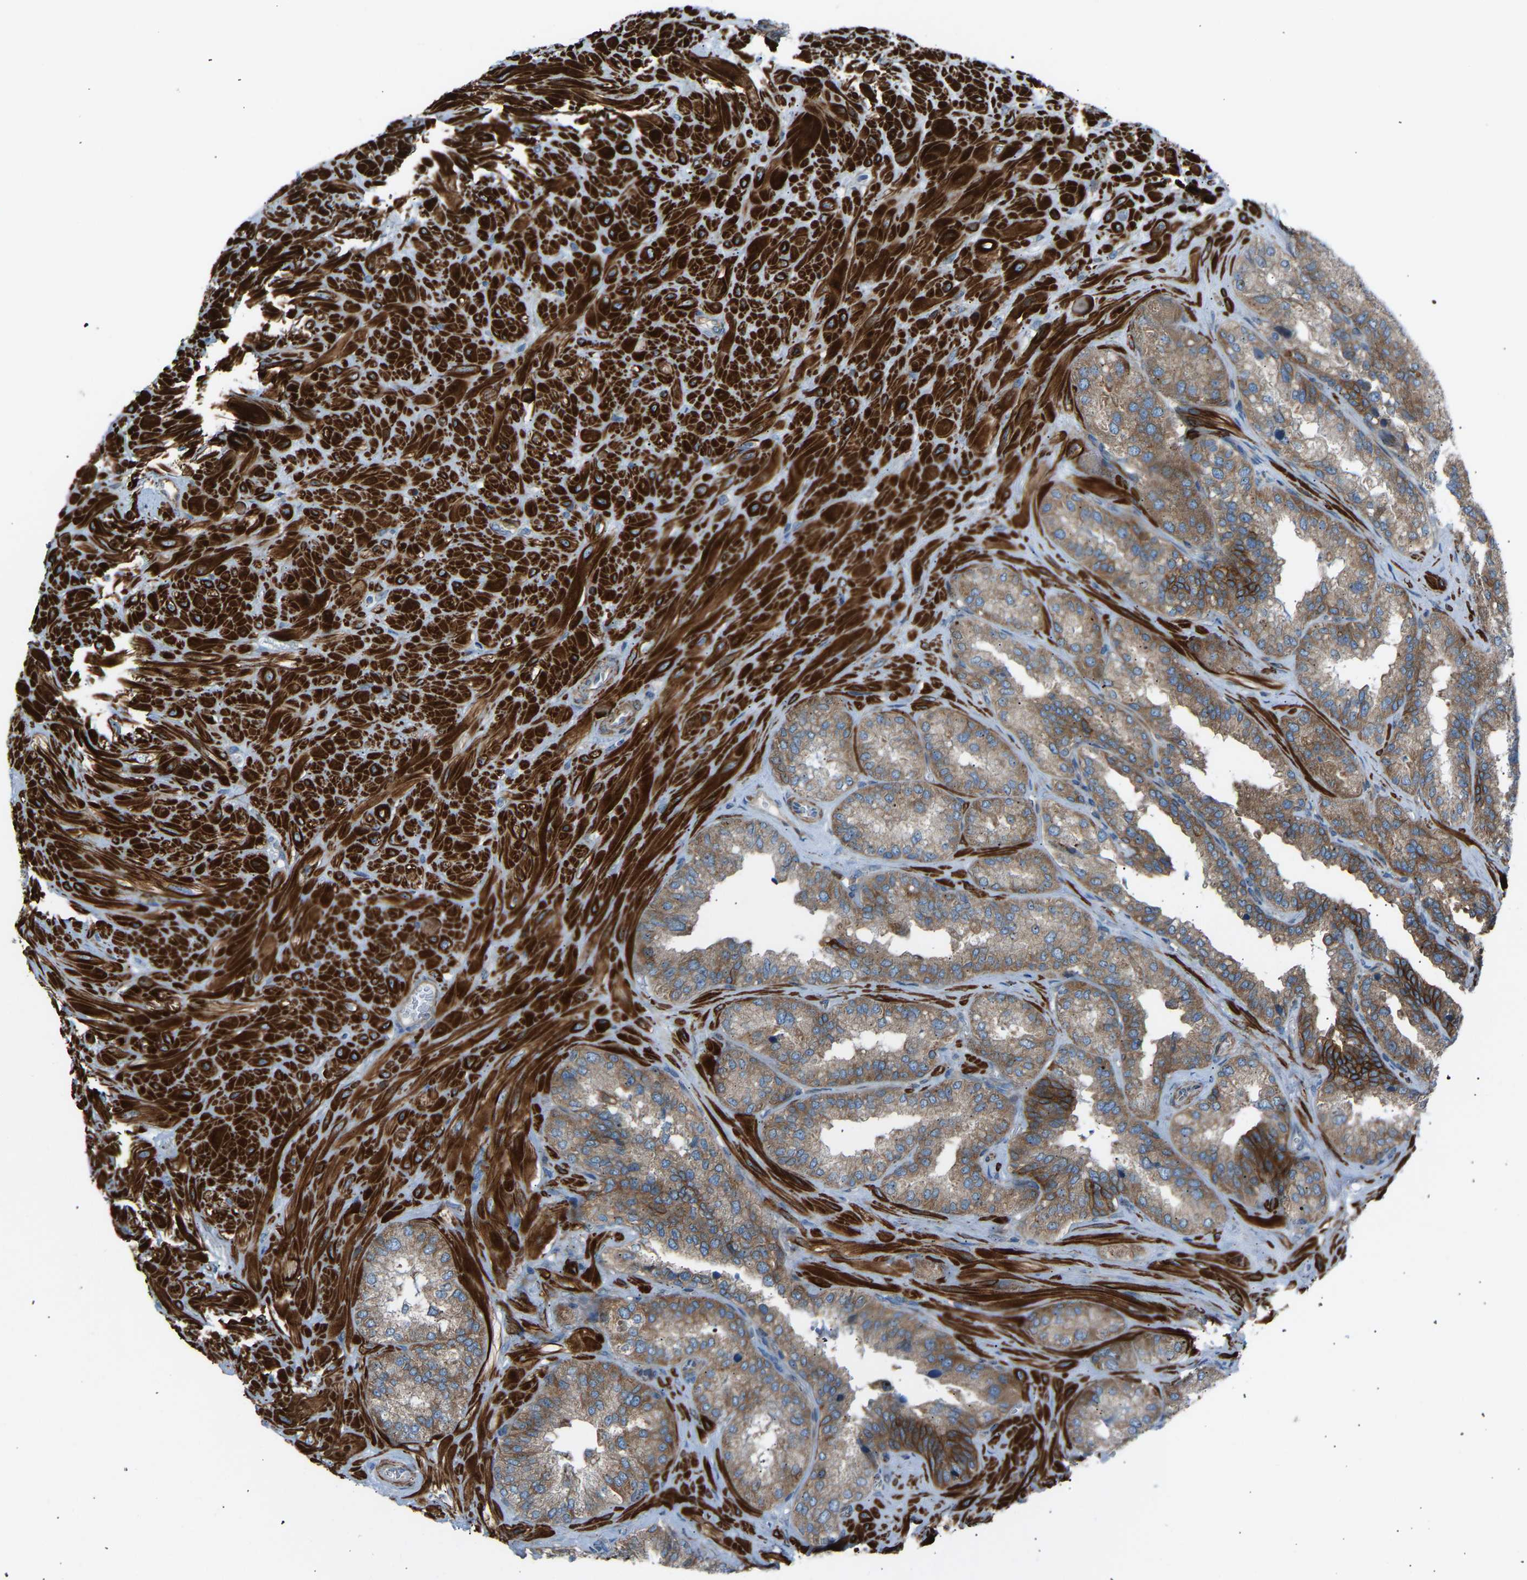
{"staining": {"intensity": "moderate", "quantity": ">75%", "location": "cytoplasmic/membranous"}, "tissue": "seminal vesicle", "cell_type": "Glandular cells", "image_type": "normal", "snomed": [{"axis": "morphology", "description": "Normal tissue, NOS"}, {"axis": "topography", "description": "Prostate"}, {"axis": "topography", "description": "Seminal veicle"}], "caption": "IHC image of normal seminal vesicle: seminal vesicle stained using immunohistochemistry (IHC) shows medium levels of moderate protein expression localized specifically in the cytoplasmic/membranous of glandular cells, appearing as a cytoplasmic/membranous brown color.", "gene": "VPS41", "patient": {"sex": "male", "age": 51}}